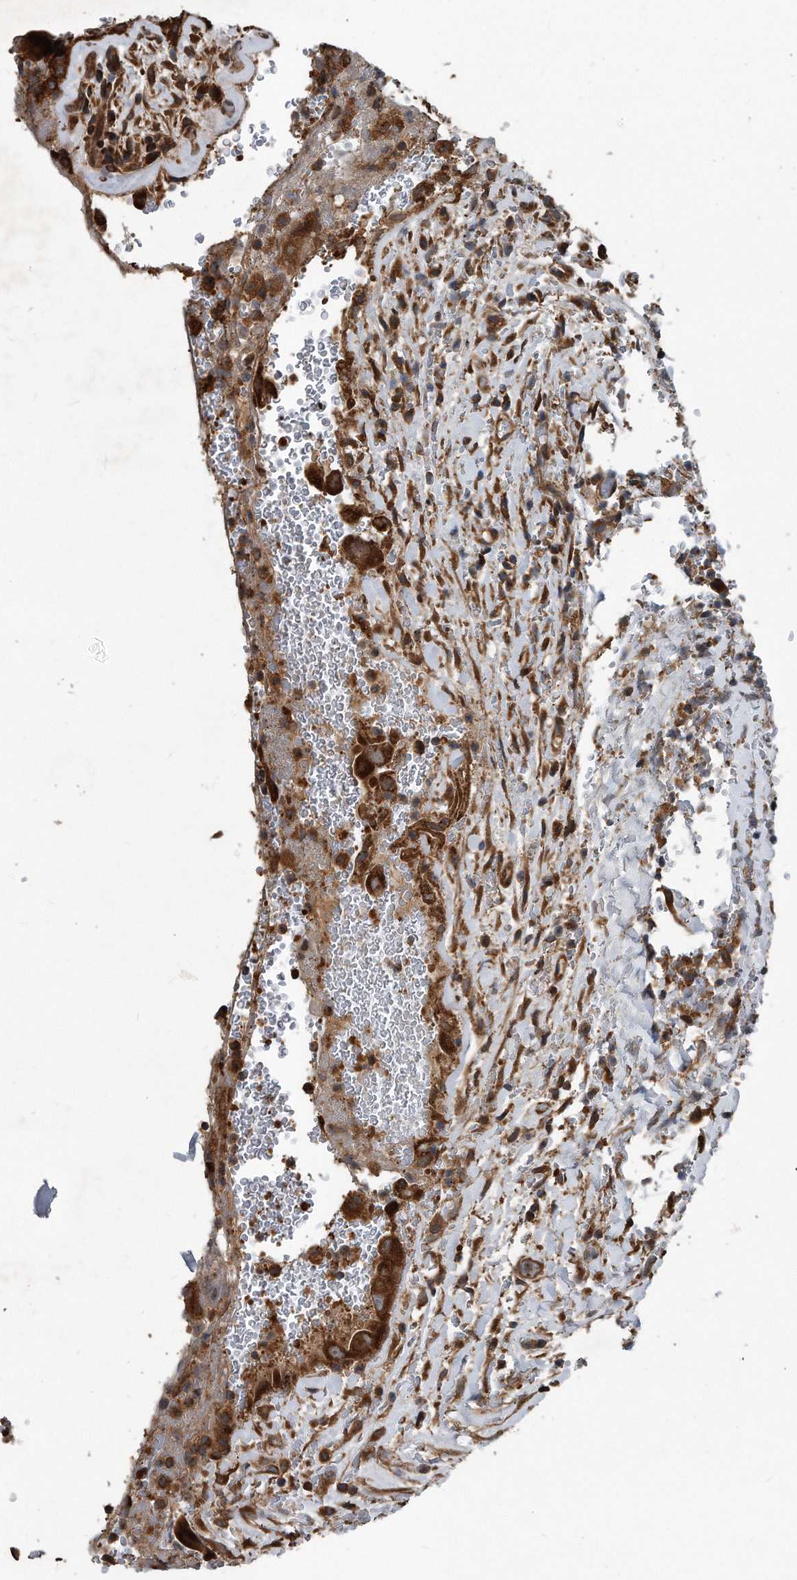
{"staining": {"intensity": "strong", "quantity": ">75%", "location": "cytoplasmic/membranous"}, "tissue": "thyroid cancer", "cell_type": "Tumor cells", "image_type": "cancer", "snomed": [{"axis": "morphology", "description": "Papillary adenocarcinoma, NOS"}, {"axis": "topography", "description": "Thyroid gland"}], "caption": "Immunohistochemistry photomicrograph of neoplastic tissue: human thyroid papillary adenocarcinoma stained using IHC exhibits high levels of strong protein expression localized specifically in the cytoplasmic/membranous of tumor cells, appearing as a cytoplasmic/membranous brown color.", "gene": "FAM136A", "patient": {"sex": "male", "age": 77}}